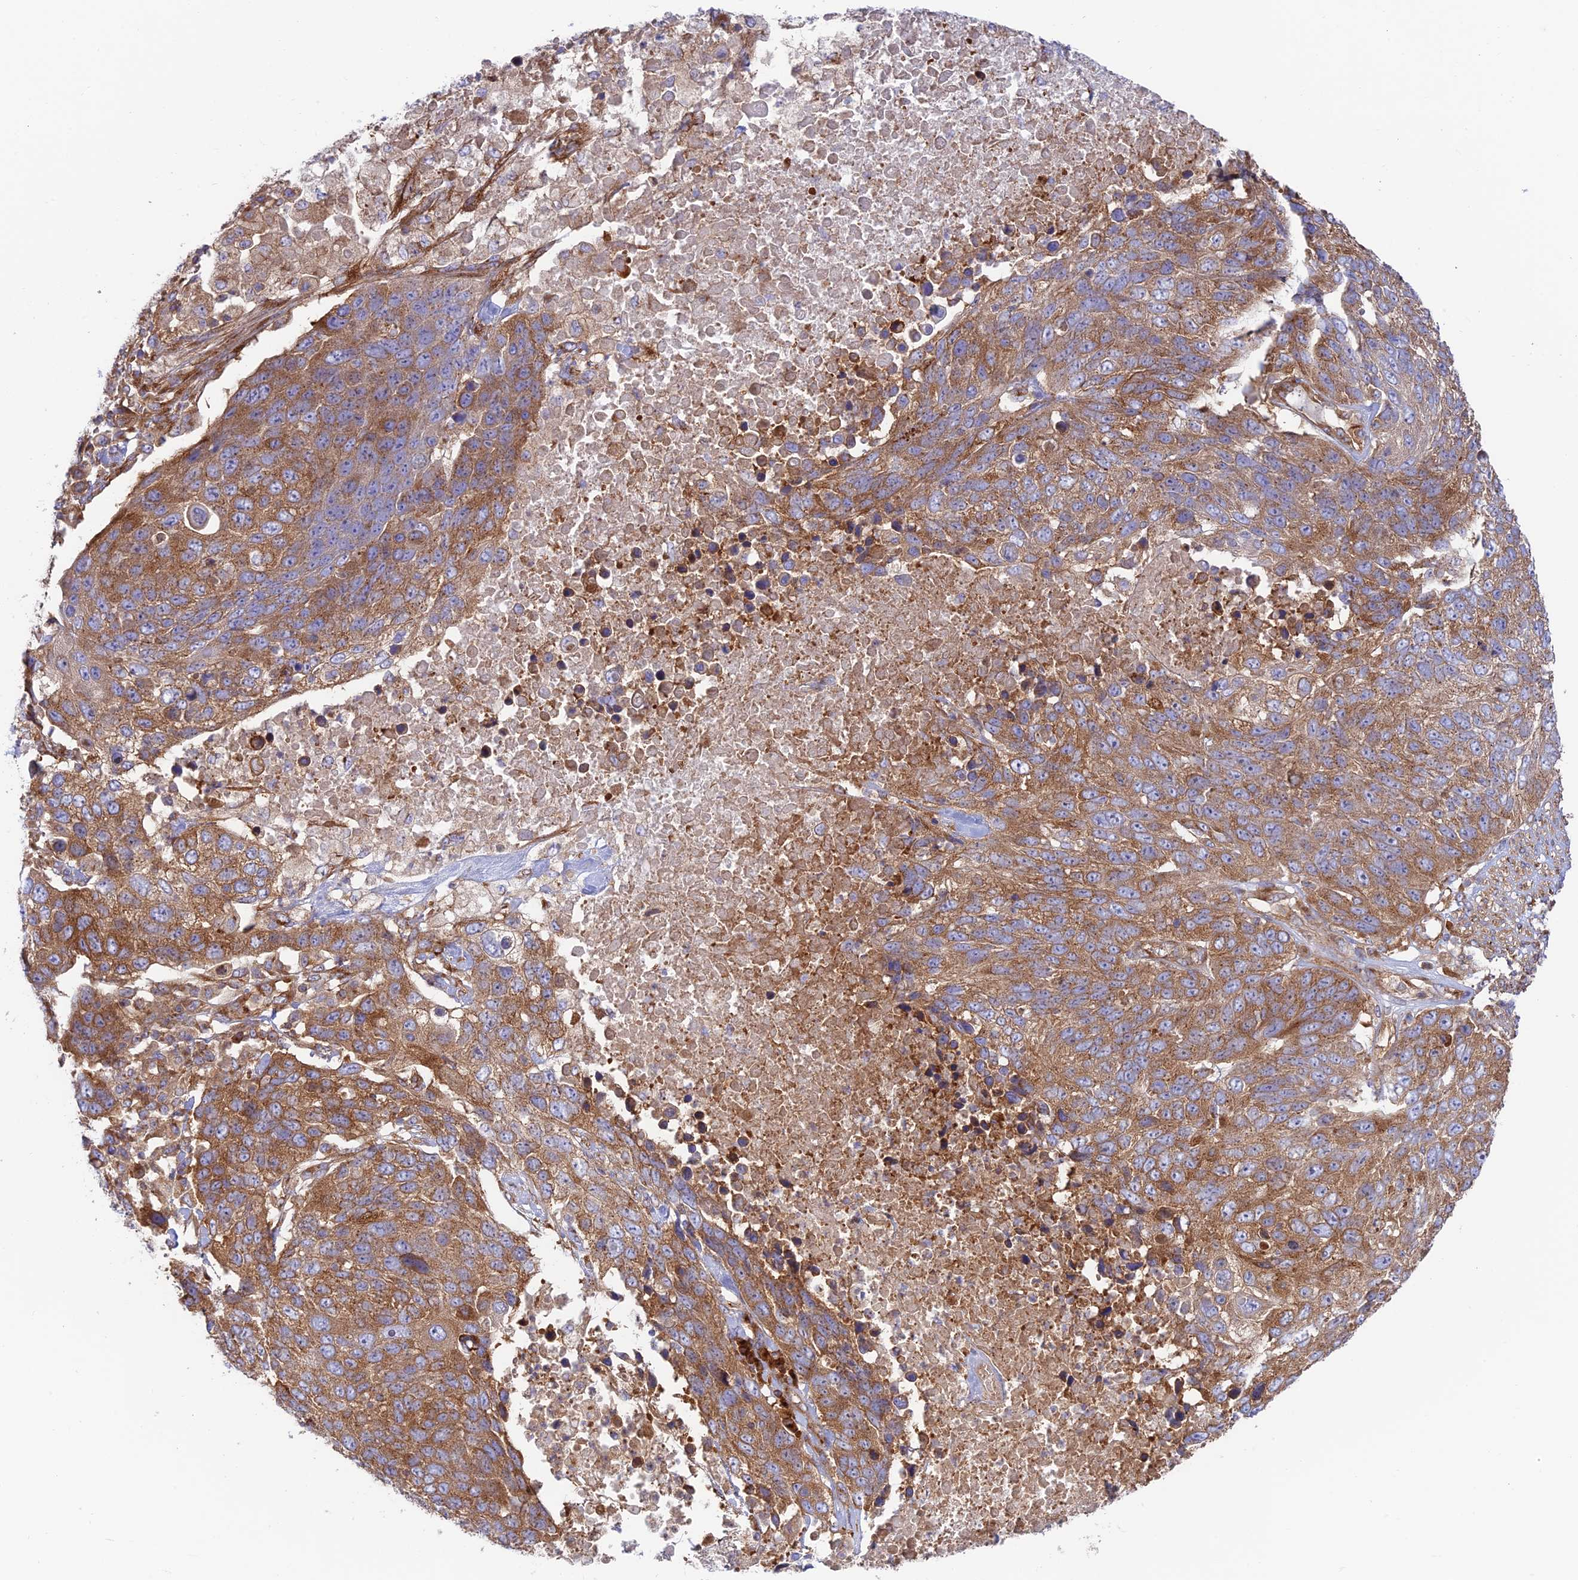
{"staining": {"intensity": "strong", "quantity": ">75%", "location": "cytoplasmic/membranous"}, "tissue": "lung cancer", "cell_type": "Tumor cells", "image_type": "cancer", "snomed": [{"axis": "morphology", "description": "Normal tissue, NOS"}, {"axis": "morphology", "description": "Squamous cell carcinoma, NOS"}, {"axis": "topography", "description": "Lymph node"}, {"axis": "topography", "description": "Lung"}], "caption": "Lung cancer tissue demonstrates strong cytoplasmic/membranous positivity in about >75% of tumor cells, visualized by immunohistochemistry.", "gene": "GOLGA3", "patient": {"sex": "male", "age": 66}}